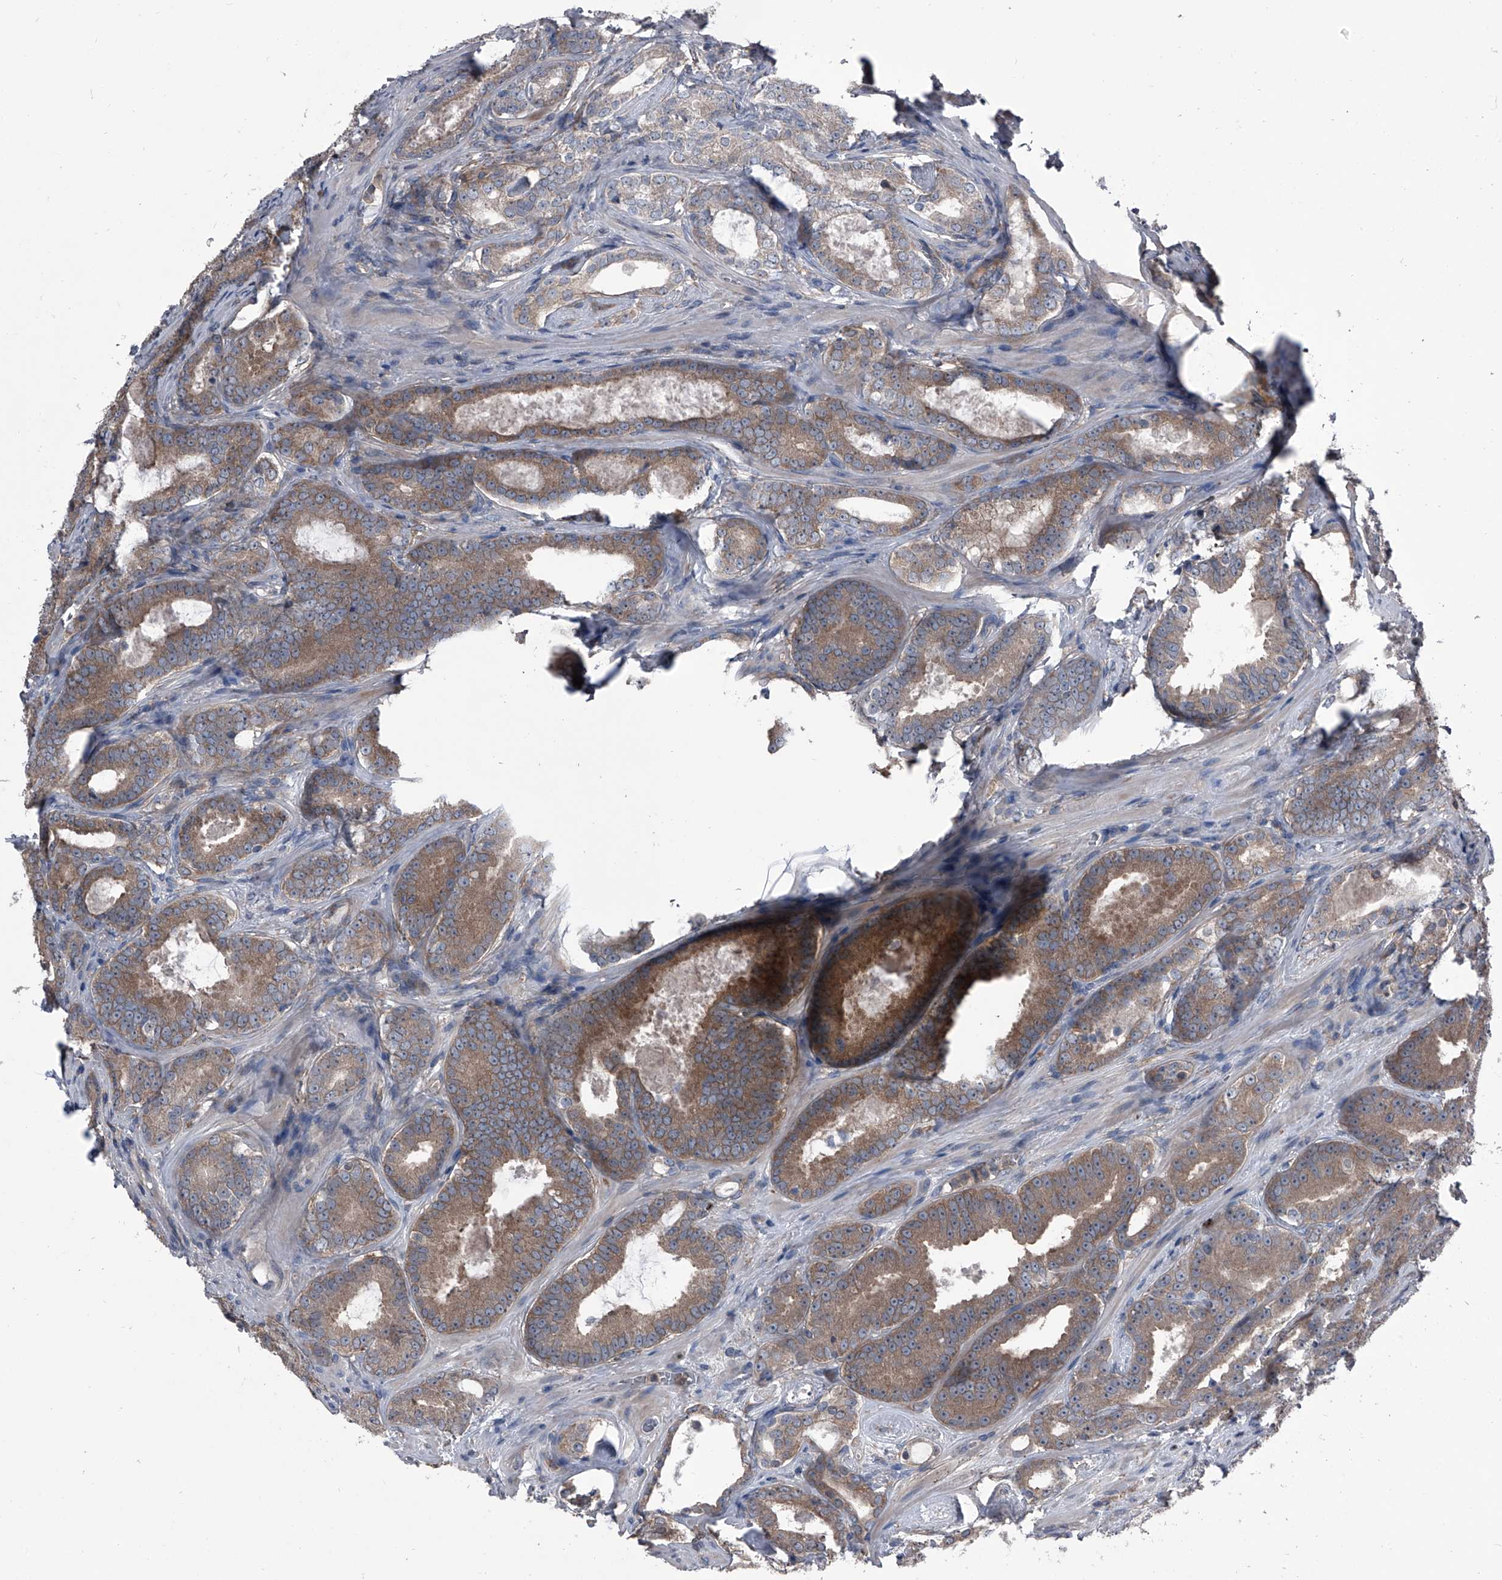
{"staining": {"intensity": "moderate", "quantity": ">75%", "location": "cytoplasmic/membranous"}, "tissue": "prostate cancer", "cell_type": "Tumor cells", "image_type": "cancer", "snomed": [{"axis": "morphology", "description": "Adenocarcinoma, High grade"}, {"axis": "topography", "description": "Prostate"}], "caption": "Prostate cancer (high-grade adenocarcinoma) tissue shows moderate cytoplasmic/membranous positivity in approximately >75% of tumor cells The protein of interest is shown in brown color, while the nuclei are stained blue.", "gene": "PIP5K1A", "patient": {"sex": "male", "age": 66}}